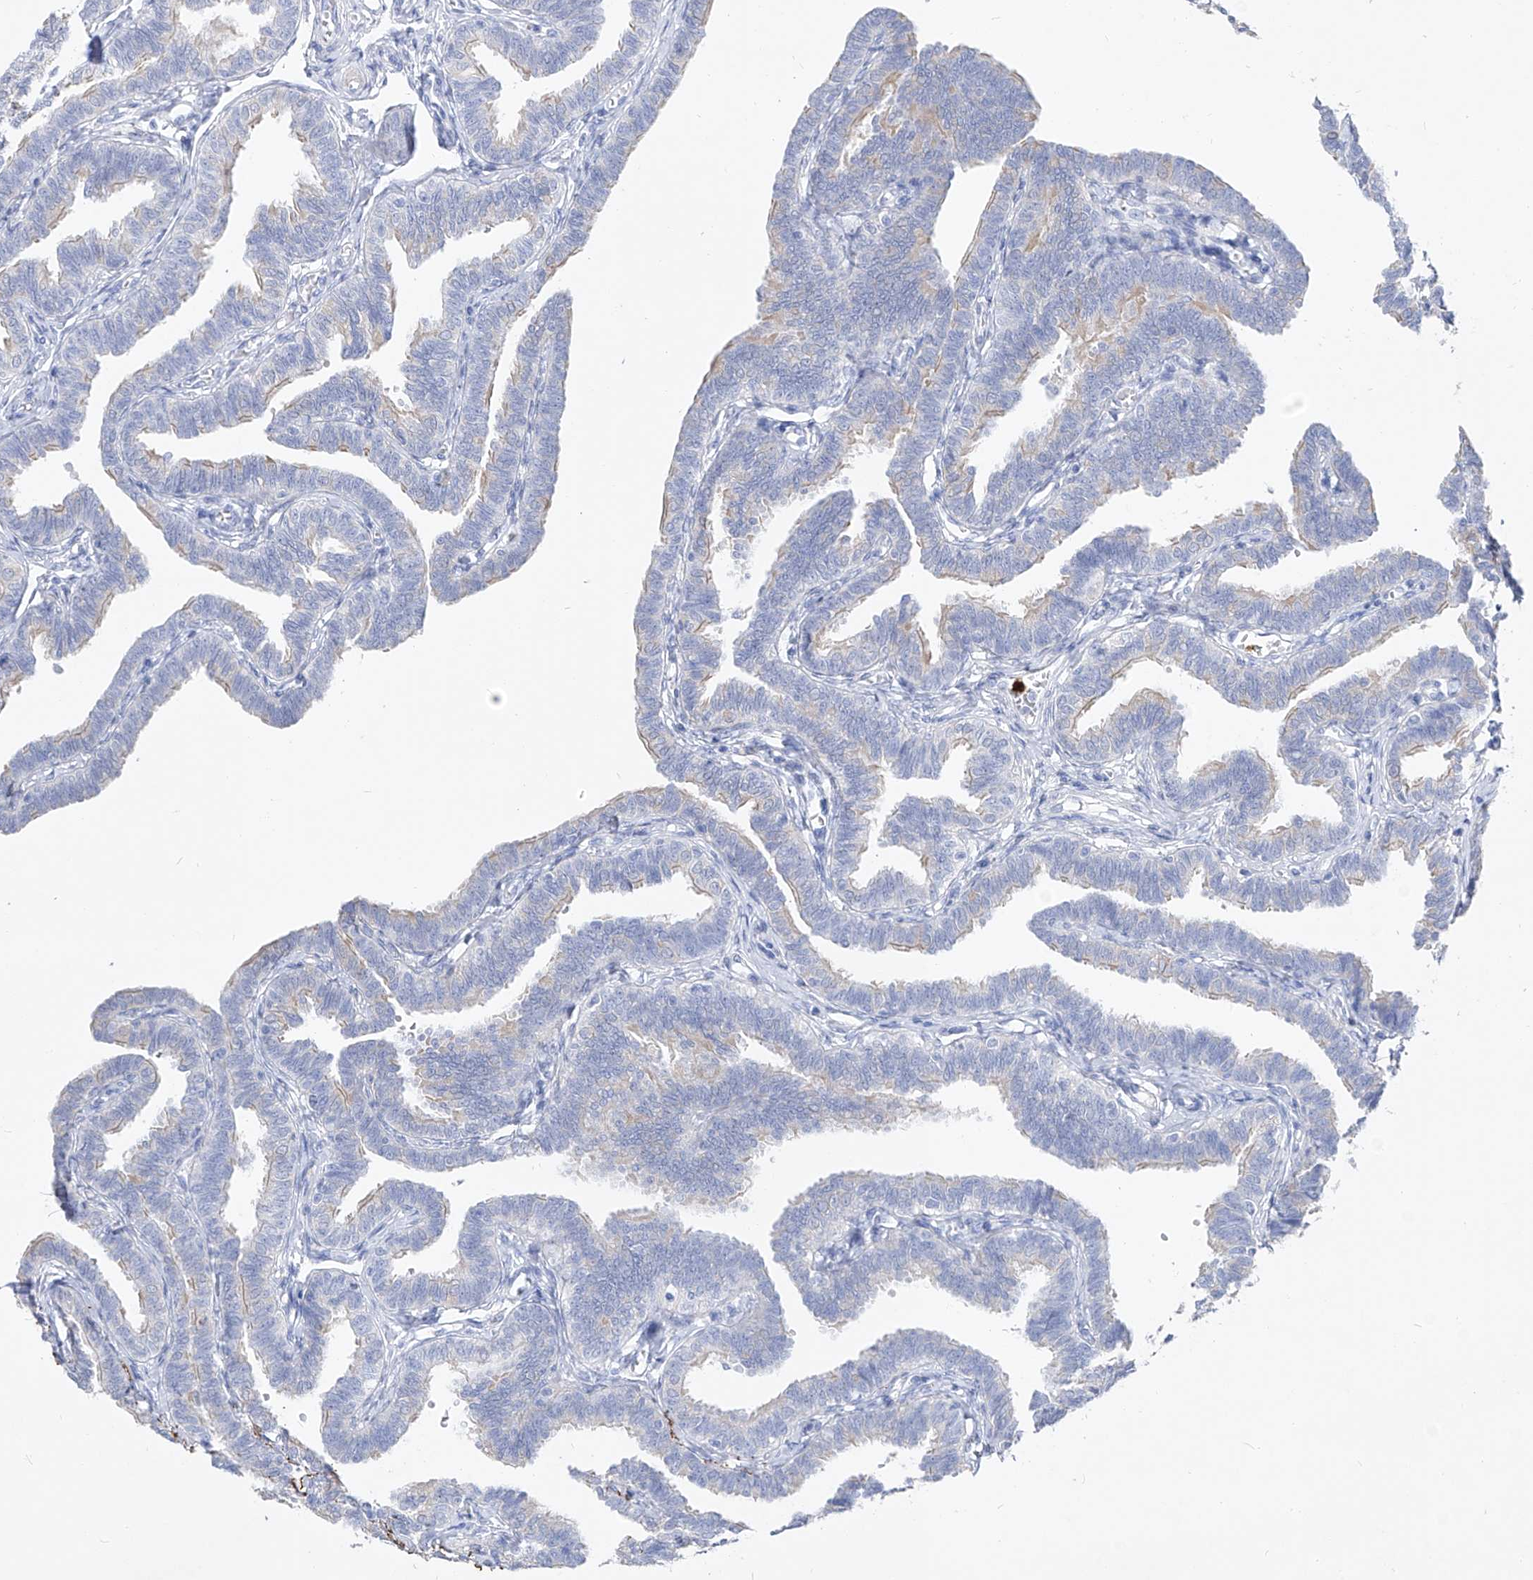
{"staining": {"intensity": "weak", "quantity": "<25%", "location": "cytoplasmic/membranous"}, "tissue": "fallopian tube", "cell_type": "Glandular cells", "image_type": "normal", "snomed": [{"axis": "morphology", "description": "Normal tissue, NOS"}, {"axis": "topography", "description": "Fallopian tube"}, {"axis": "topography", "description": "Ovary"}], "caption": "Glandular cells are negative for brown protein staining in unremarkable fallopian tube. (Brightfield microscopy of DAB (3,3'-diaminobenzidine) immunohistochemistry (IHC) at high magnification).", "gene": "FRS3", "patient": {"sex": "female", "age": 23}}